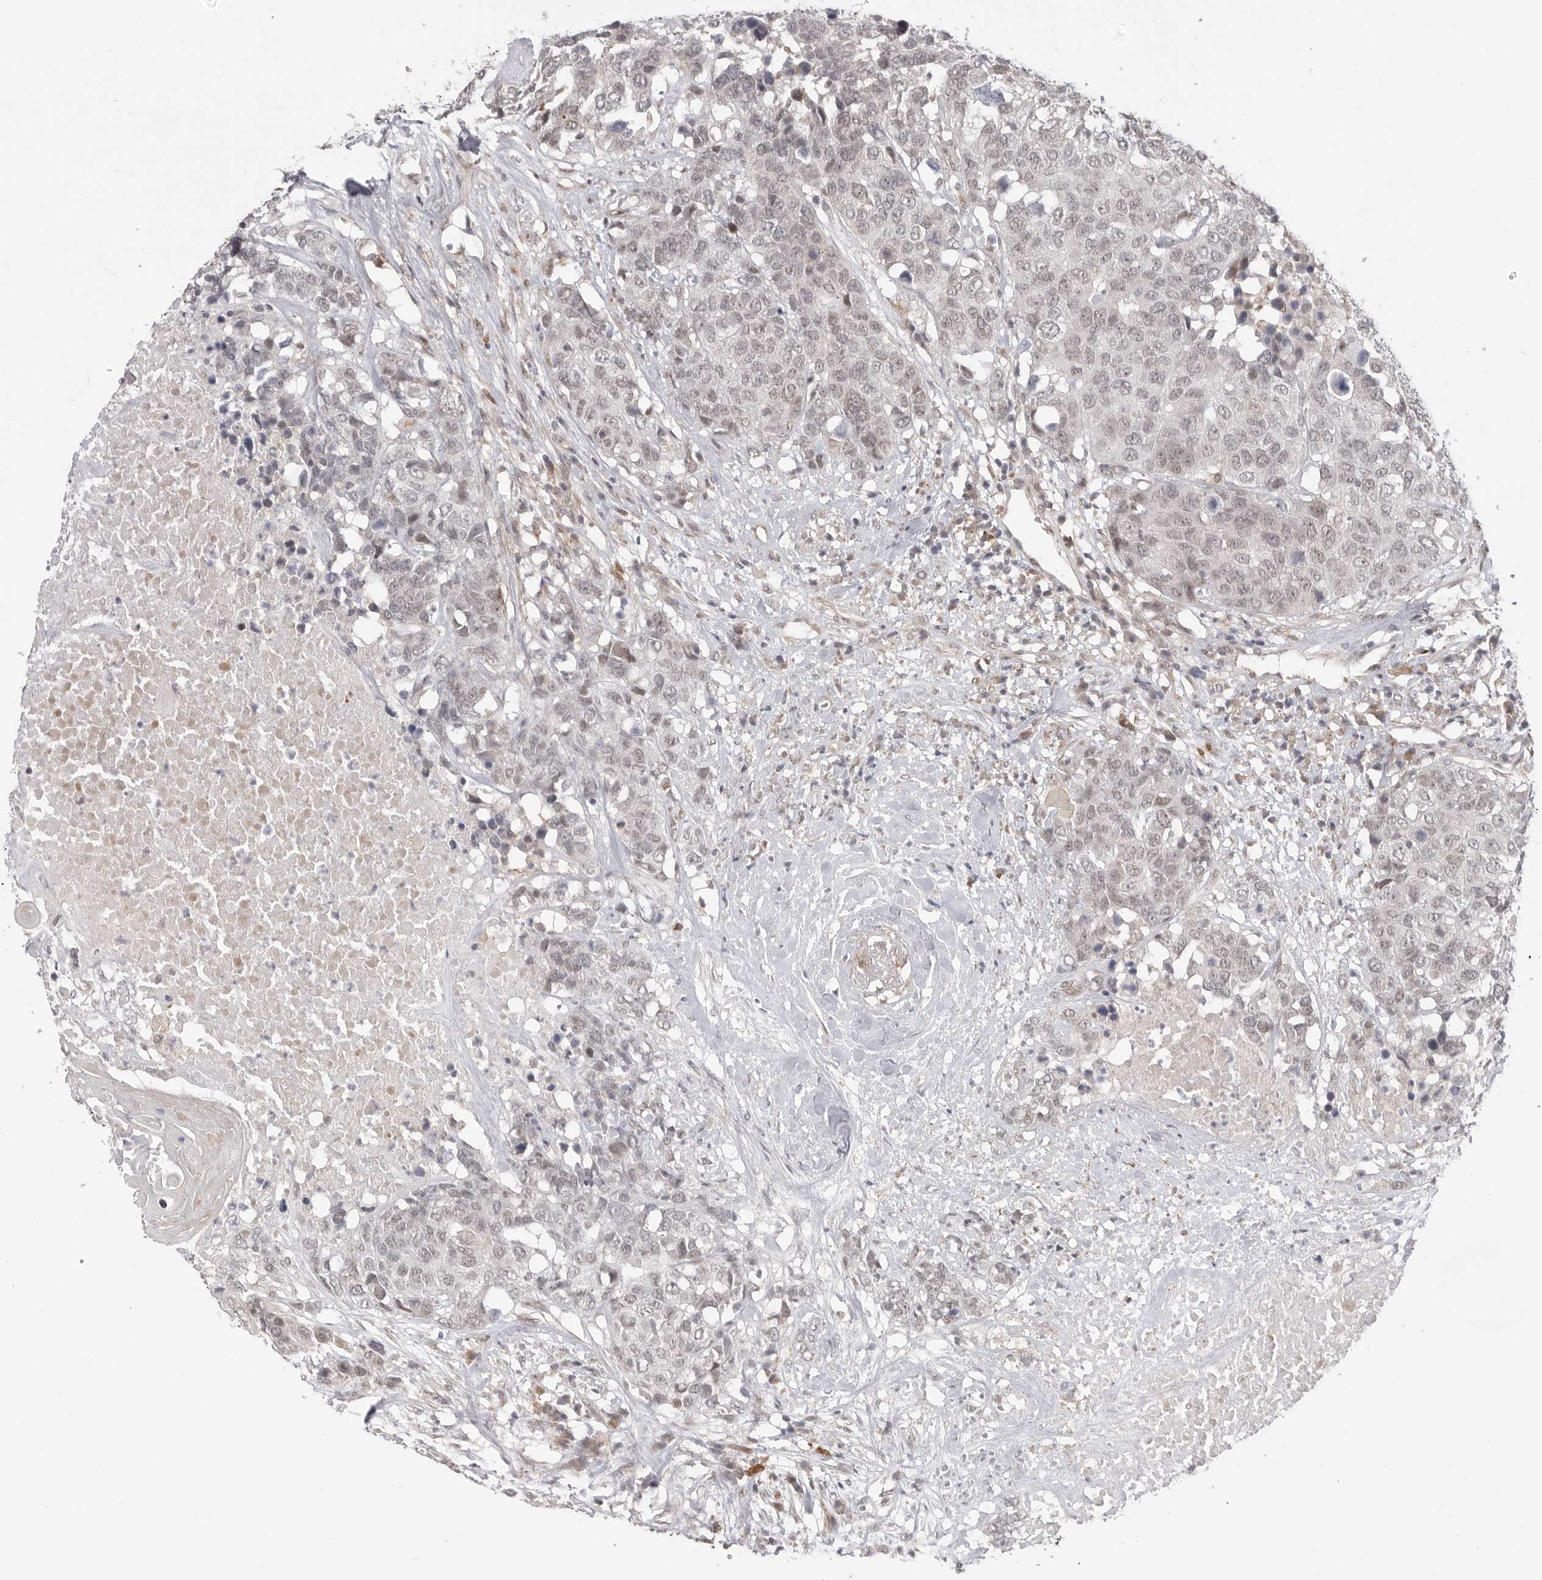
{"staining": {"intensity": "negative", "quantity": "none", "location": "none"}, "tissue": "head and neck cancer", "cell_type": "Tumor cells", "image_type": "cancer", "snomed": [{"axis": "morphology", "description": "Squamous cell carcinoma, NOS"}, {"axis": "topography", "description": "Head-Neck"}], "caption": "This photomicrograph is of squamous cell carcinoma (head and neck) stained with immunohistochemistry to label a protein in brown with the nuclei are counter-stained blue. There is no positivity in tumor cells.", "gene": "GGT6", "patient": {"sex": "male", "age": 66}}